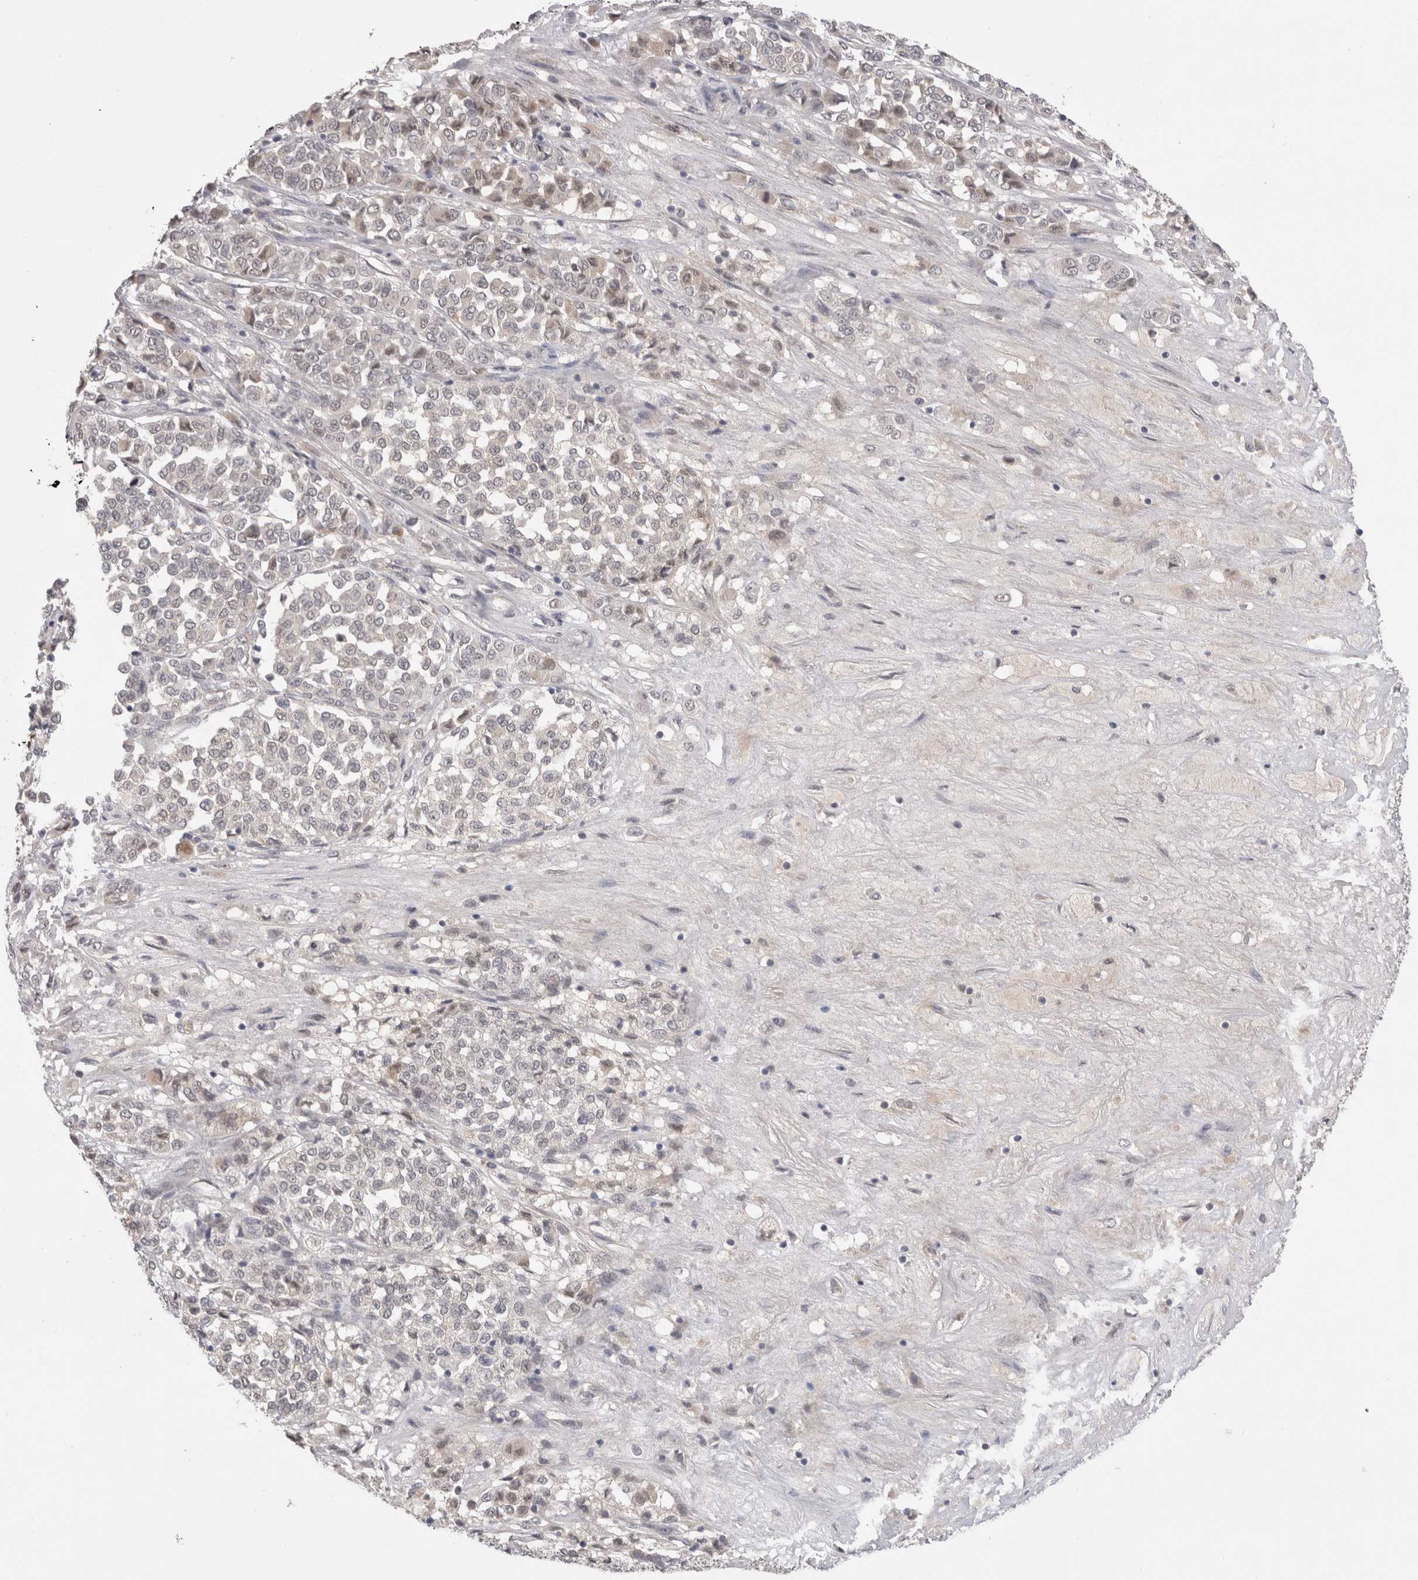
{"staining": {"intensity": "negative", "quantity": "none", "location": "none"}, "tissue": "melanoma", "cell_type": "Tumor cells", "image_type": "cancer", "snomed": [{"axis": "morphology", "description": "Malignant melanoma, Metastatic site"}, {"axis": "topography", "description": "Pancreas"}], "caption": "Malignant melanoma (metastatic site) stained for a protein using immunohistochemistry (IHC) displays no expression tumor cells.", "gene": "ZNF24", "patient": {"sex": "female", "age": 30}}